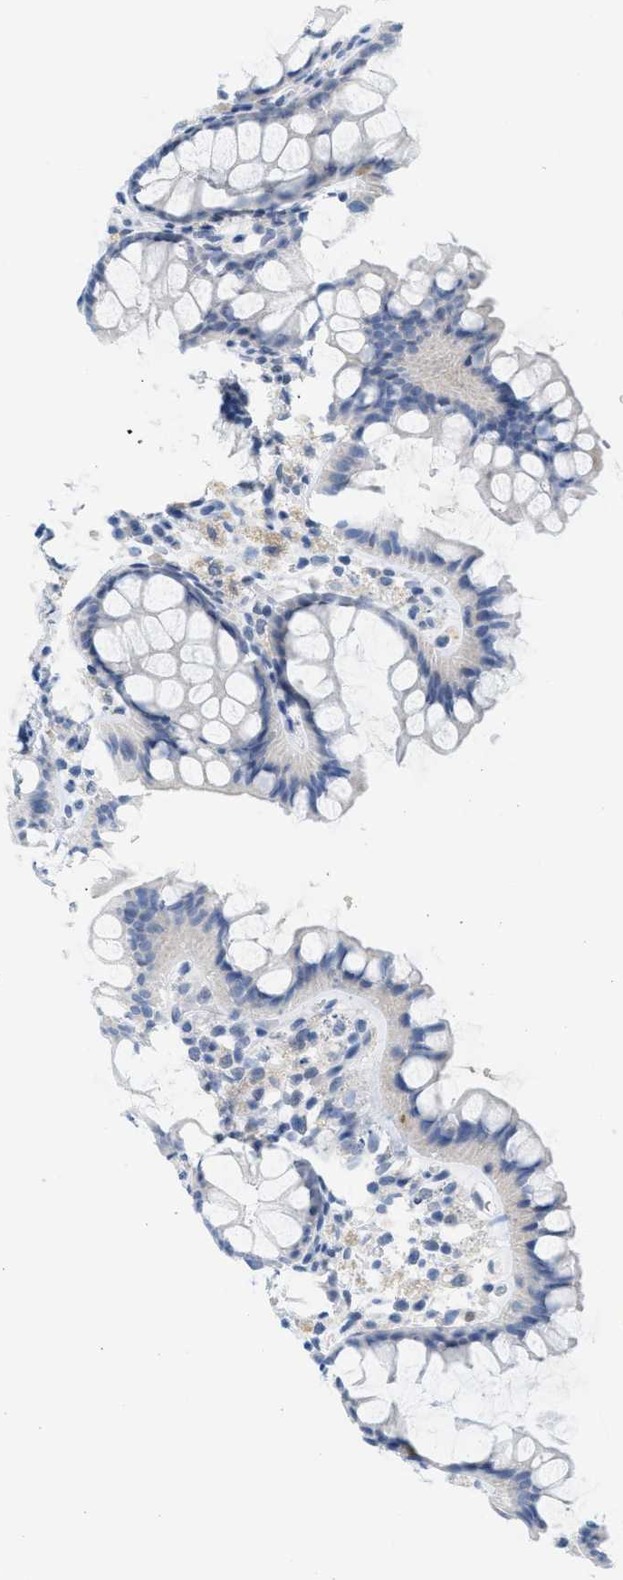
{"staining": {"intensity": "negative", "quantity": "none", "location": "none"}, "tissue": "colon", "cell_type": "Endothelial cells", "image_type": "normal", "snomed": [{"axis": "morphology", "description": "Normal tissue, NOS"}, {"axis": "topography", "description": "Colon"}], "caption": "A histopathology image of human colon is negative for staining in endothelial cells. (DAB (3,3'-diaminobenzidine) immunohistochemistry (IHC) visualized using brightfield microscopy, high magnification).", "gene": "HSF2", "patient": {"sex": "female", "age": 55}}